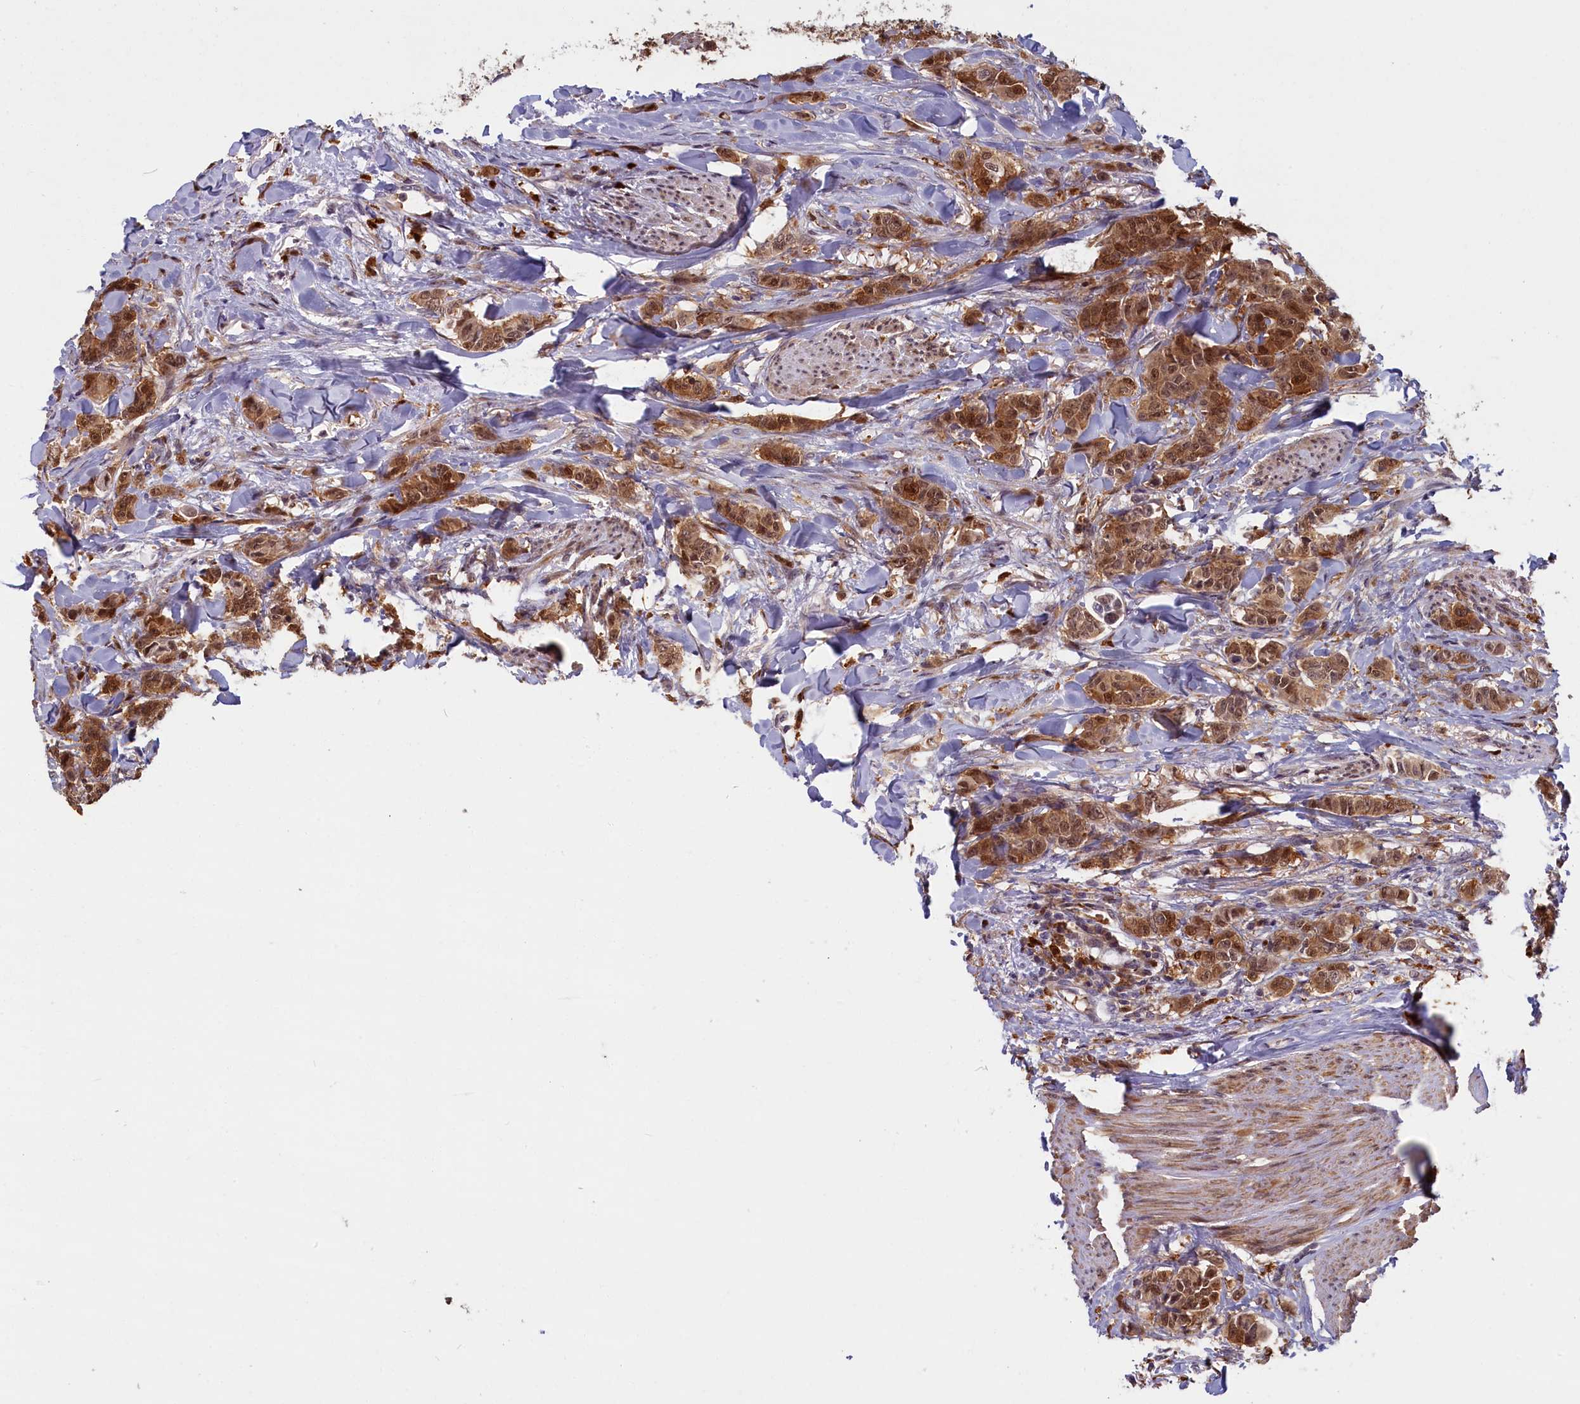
{"staining": {"intensity": "moderate", "quantity": ">75%", "location": "cytoplasmic/membranous,nuclear"}, "tissue": "breast cancer", "cell_type": "Tumor cells", "image_type": "cancer", "snomed": [{"axis": "morphology", "description": "Duct carcinoma"}, {"axis": "topography", "description": "Breast"}], "caption": "Protein analysis of breast cancer tissue displays moderate cytoplasmic/membranous and nuclear staining in about >75% of tumor cells.", "gene": "BLVRB", "patient": {"sex": "female", "age": 40}}